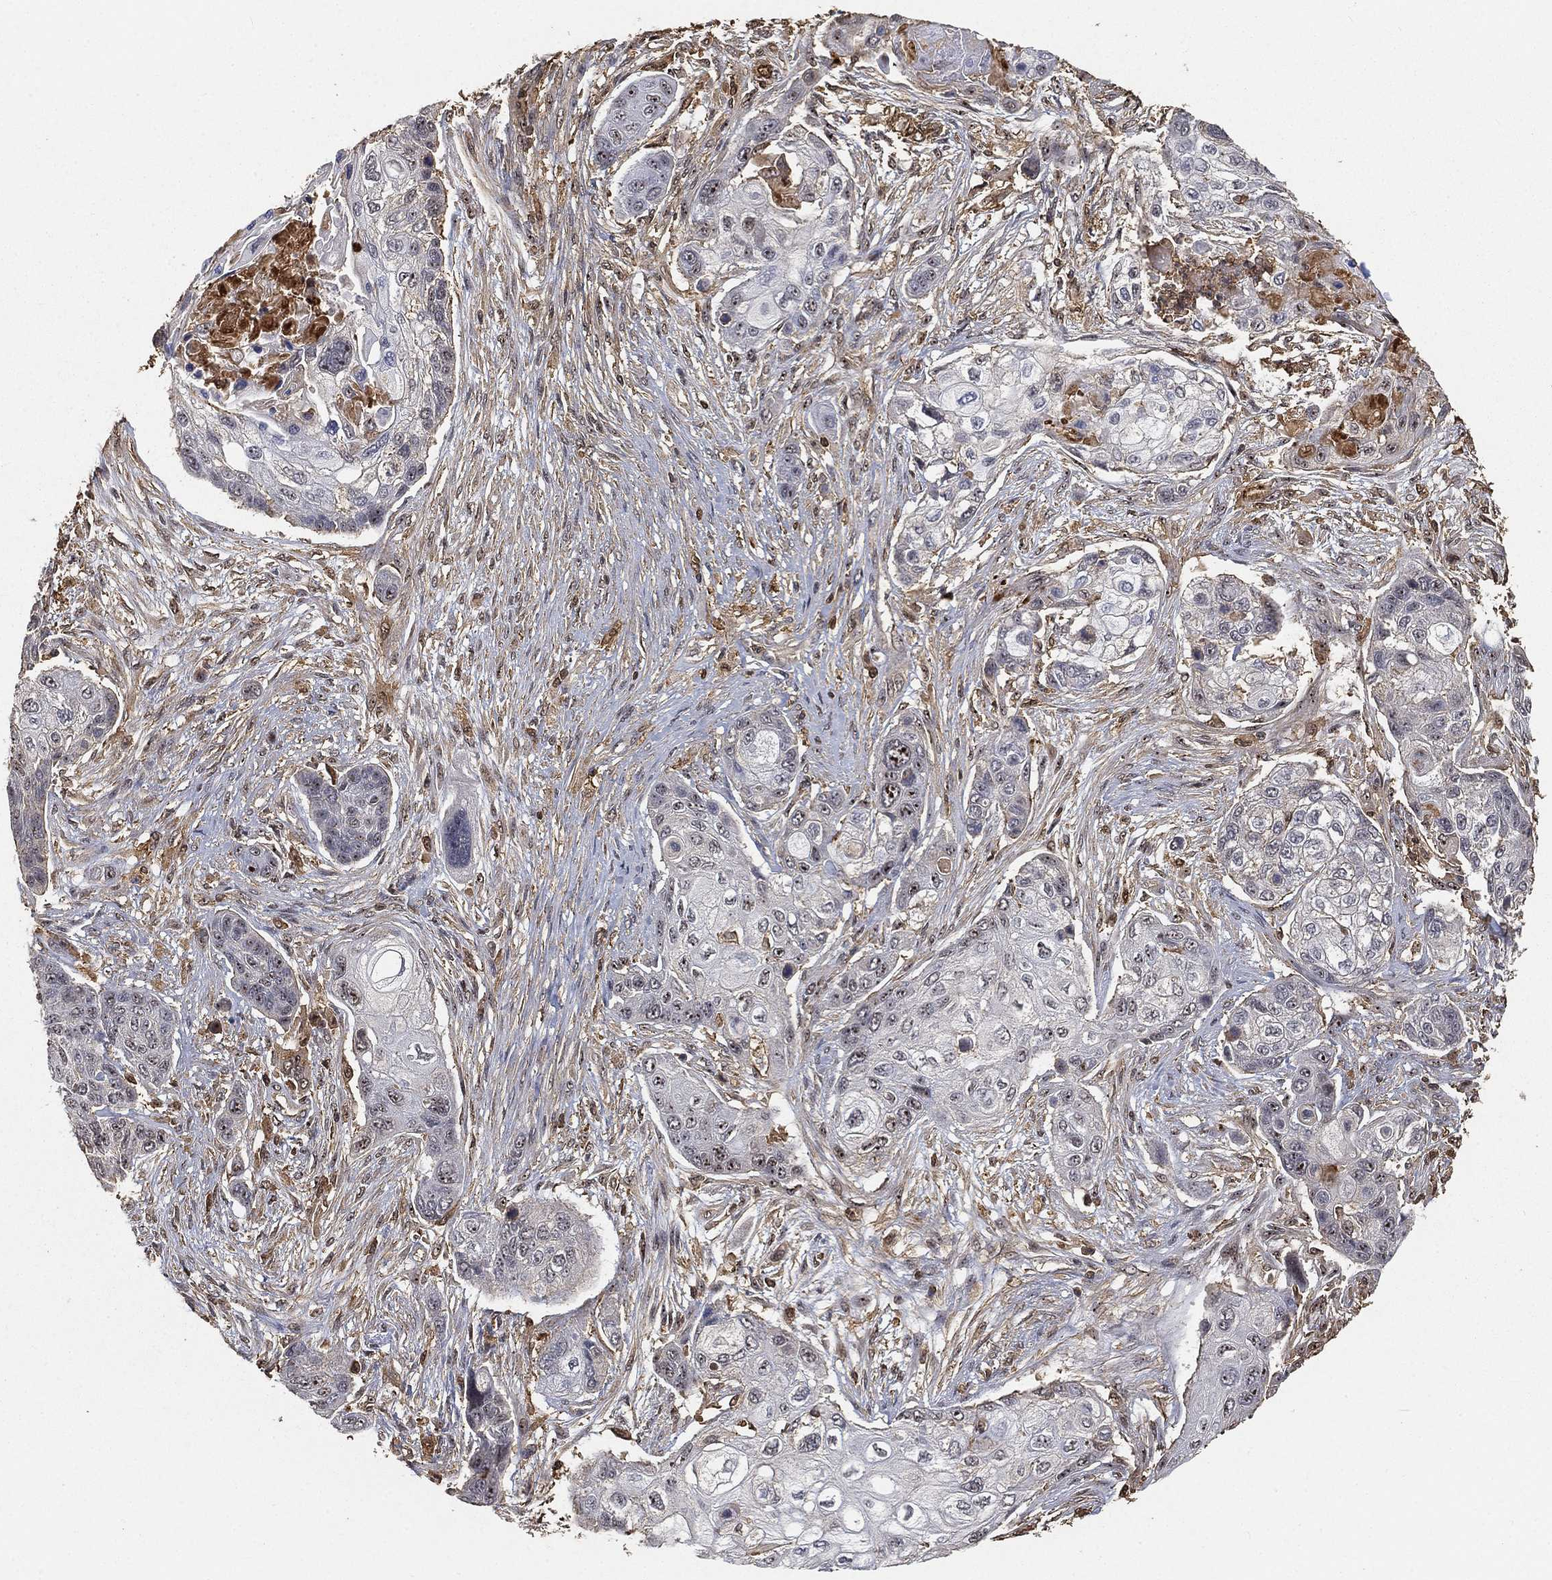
{"staining": {"intensity": "negative", "quantity": "none", "location": "none"}, "tissue": "lung cancer", "cell_type": "Tumor cells", "image_type": "cancer", "snomed": [{"axis": "morphology", "description": "Squamous cell carcinoma, NOS"}, {"axis": "topography", "description": "Lung"}], "caption": "This micrograph is of squamous cell carcinoma (lung) stained with immunohistochemistry to label a protein in brown with the nuclei are counter-stained blue. There is no positivity in tumor cells. The staining is performed using DAB brown chromogen with nuclei counter-stained in using hematoxylin.", "gene": "CRYL1", "patient": {"sex": "male", "age": 69}}